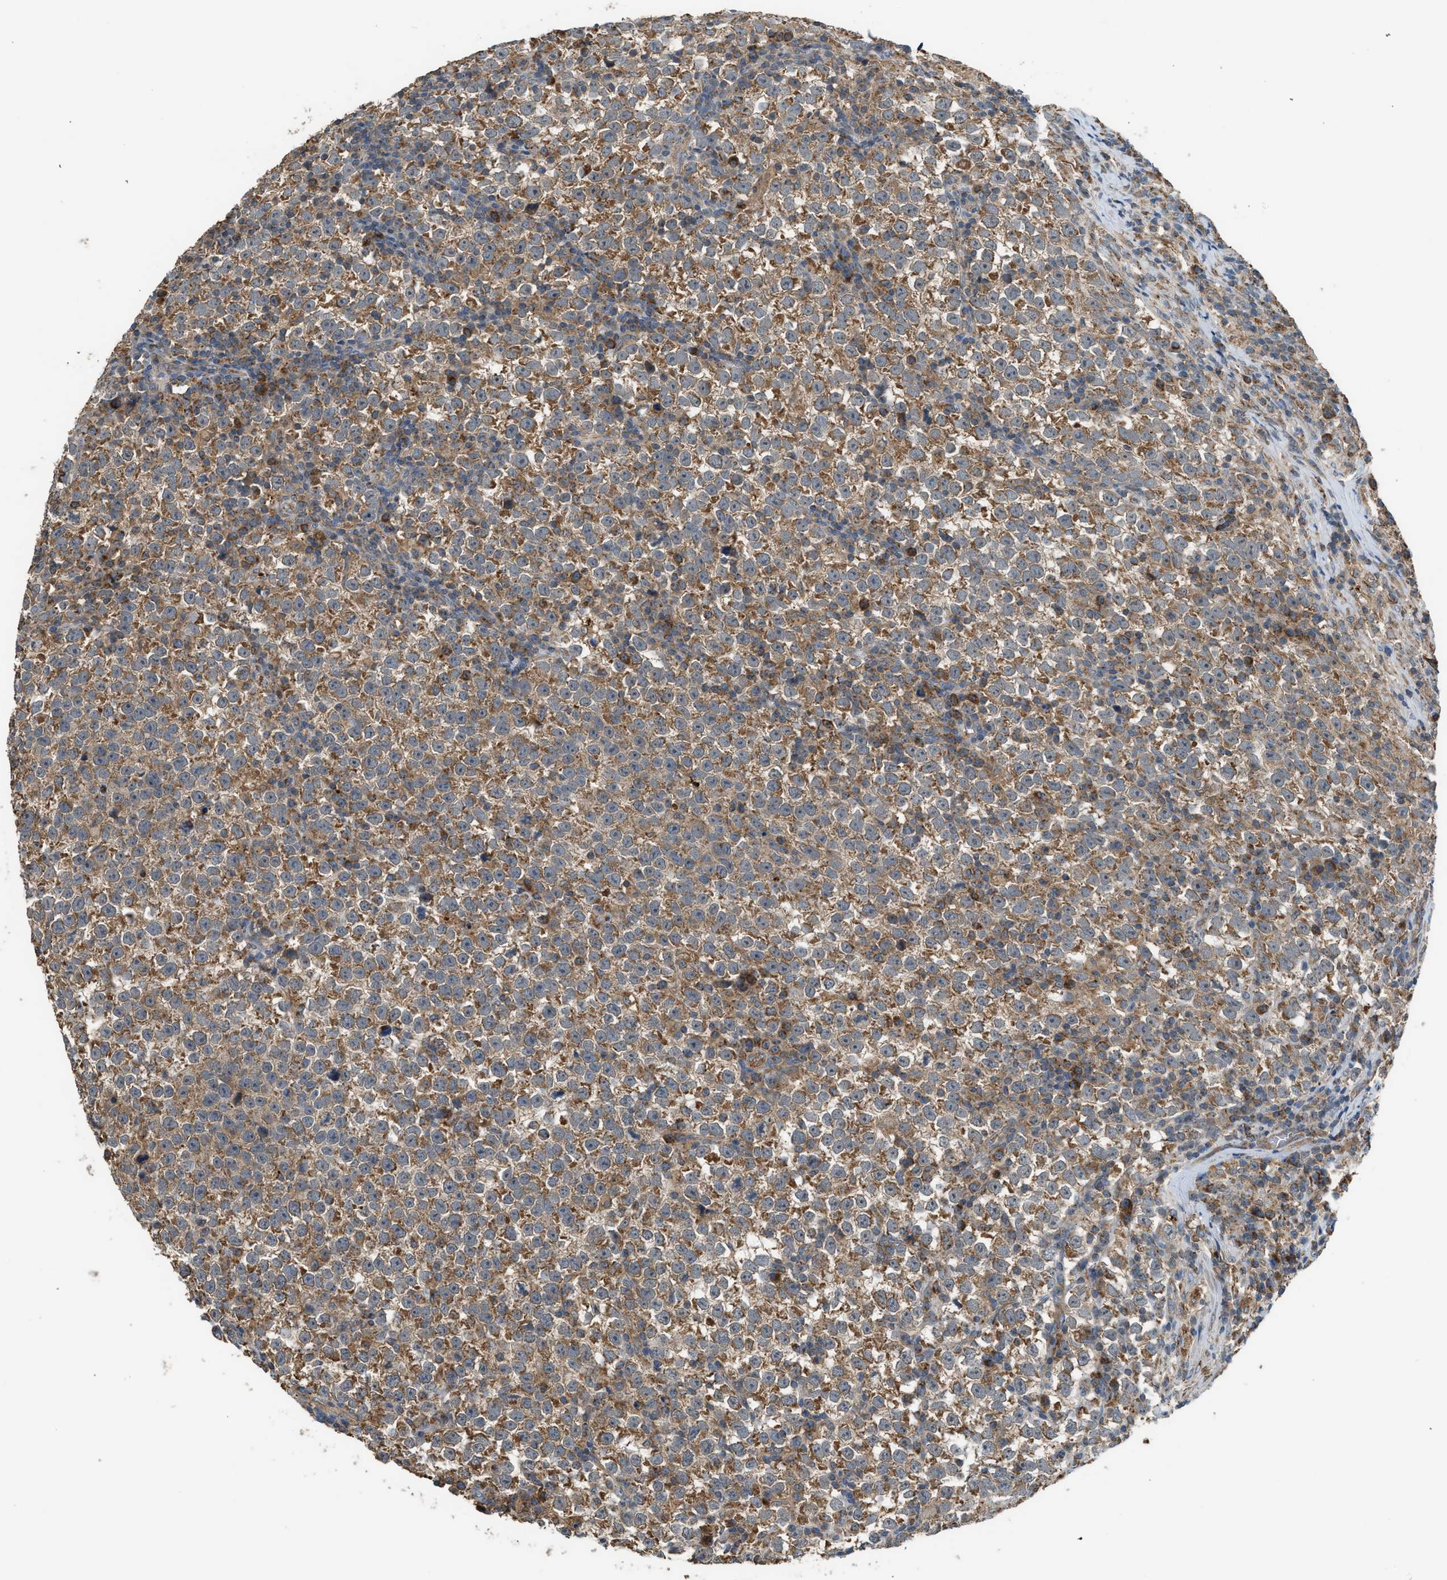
{"staining": {"intensity": "strong", "quantity": ">75%", "location": "cytoplasmic/membranous"}, "tissue": "testis cancer", "cell_type": "Tumor cells", "image_type": "cancer", "snomed": [{"axis": "morphology", "description": "Seminoma, NOS"}, {"axis": "topography", "description": "Testis"}], "caption": "This image exhibits IHC staining of human seminoma (testis), with high strong cytoplasmic/membranous staining in about >75% of tumor cells.", "gene": "STARD3", "patient": {"sex": "male", "age": 43}}